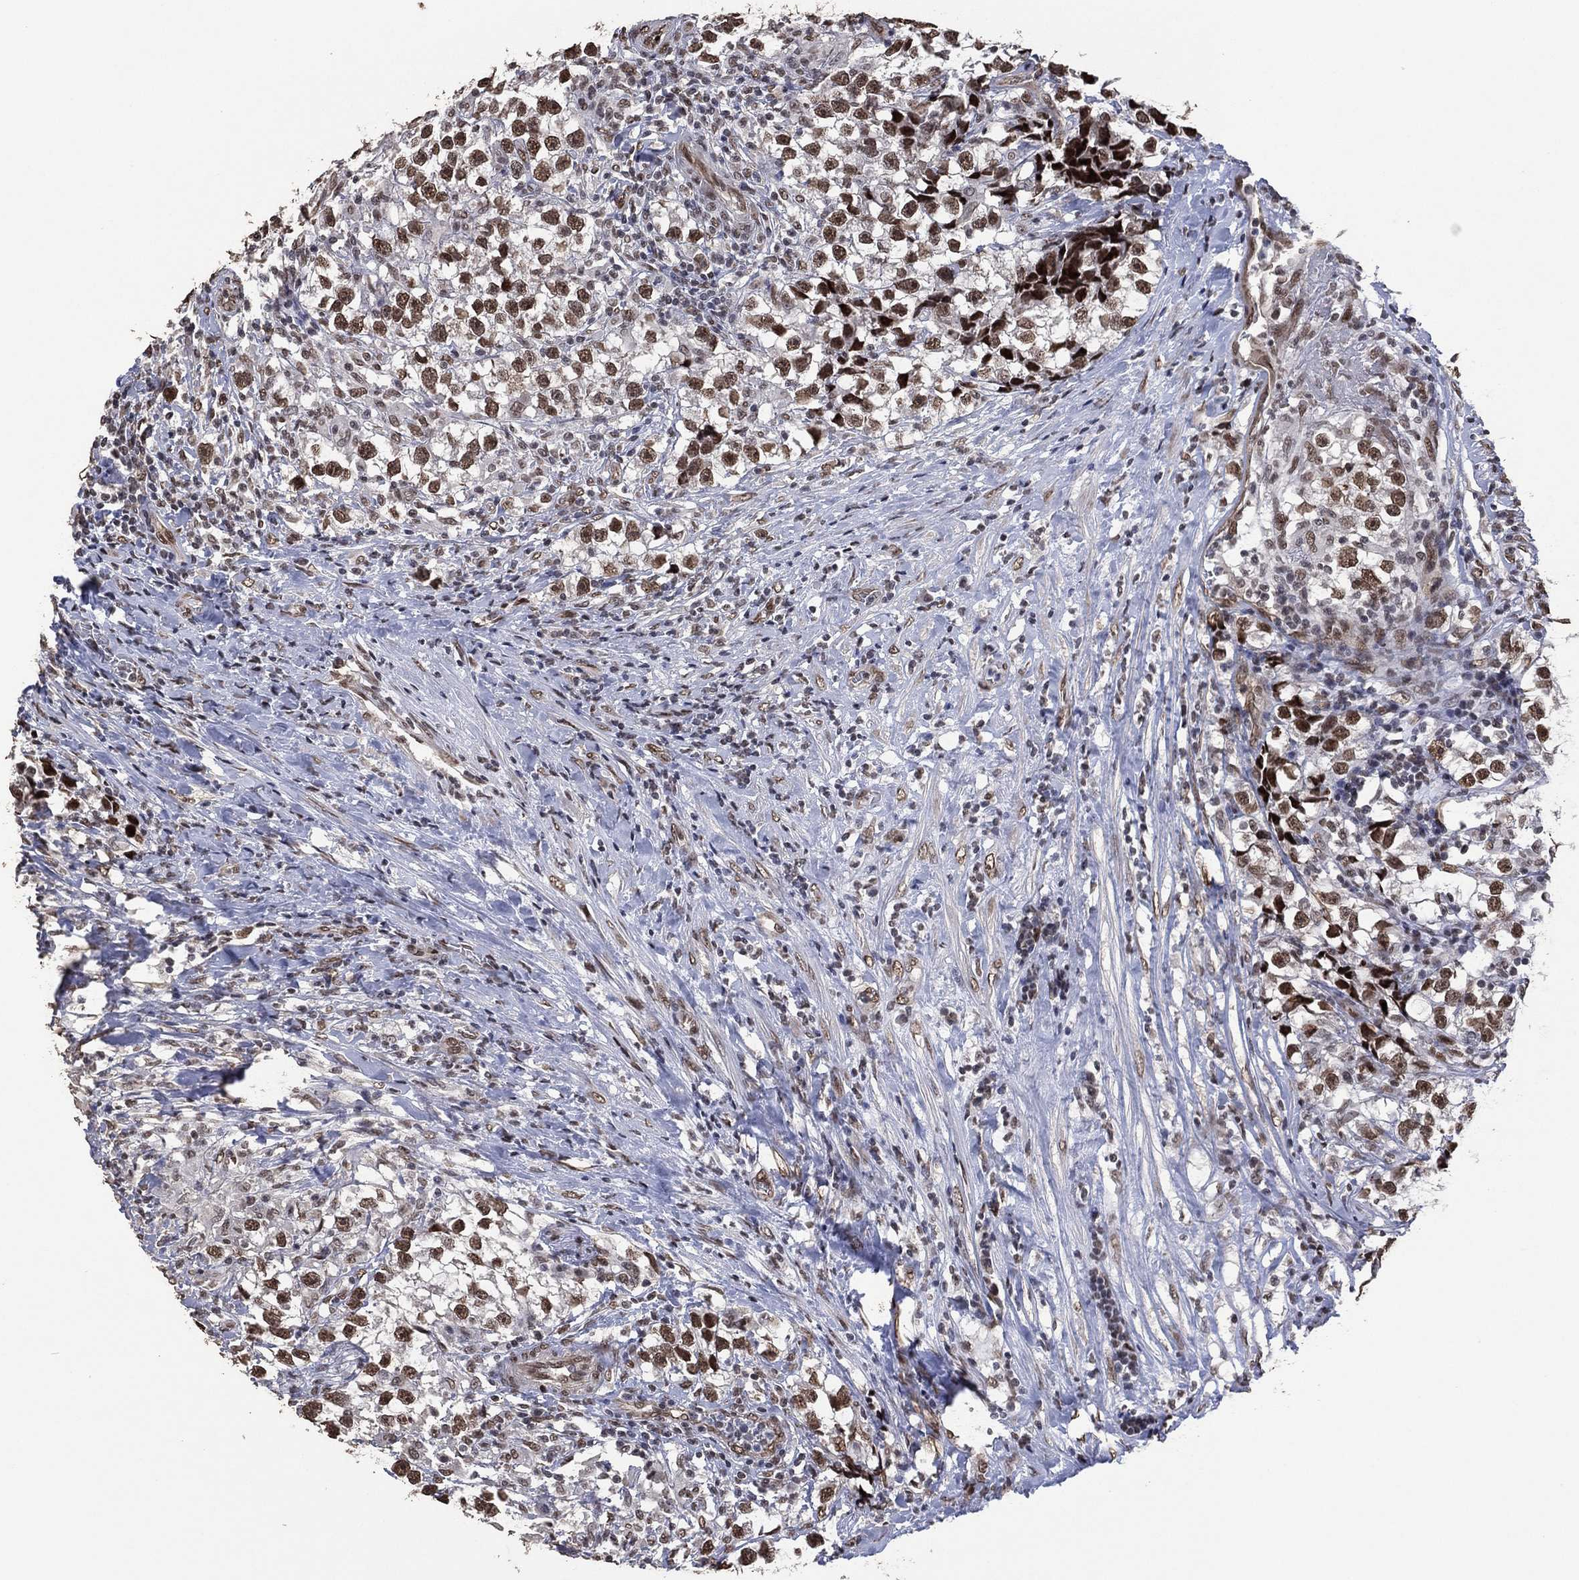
{"staining": {"intensity": "moderate", "quantity": ">75%", "location": "nuclear"}, "tissue": "testis cancer", "cell_type": "Tumor cells", "image_type": "cancer", "snomed": [{"axis": "morphology", "description": "Seminoma, NOS"}, {"axis": "topography", "description": "Testis"}], "caption": "This is an image of immunohistochemistry (IHC) staining of testis cancer (seminoma), which shows moderate expression in the nuclear of tumor cells.", "gene": "EHMT1", "patient": {"sex": "male", "age": 46}}